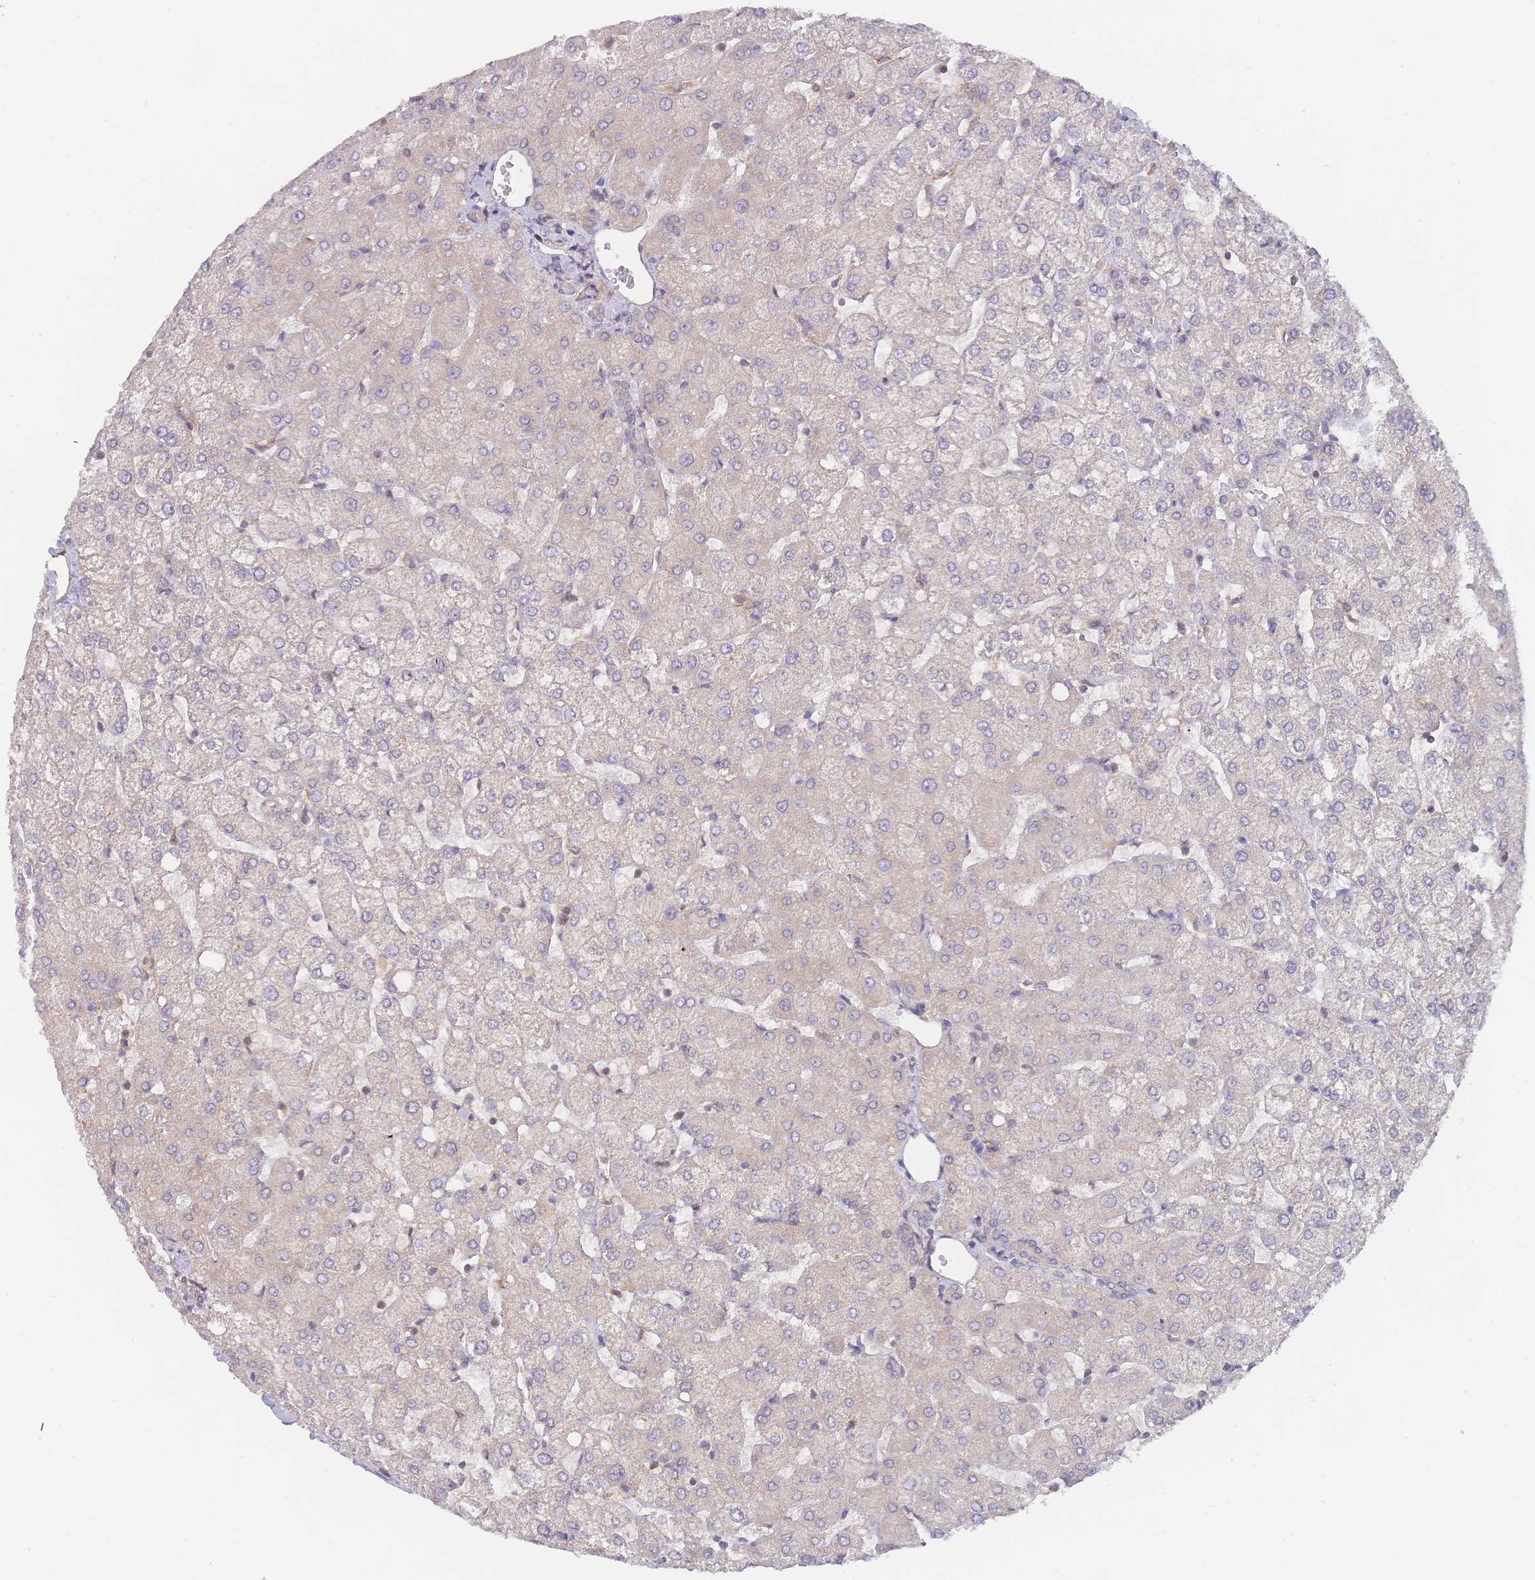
{"staining": {"intensity": "negative", "quantity": "none", "location": "none"}, "tissue": "liver", "cell_type": "Cholangiocytes", "image_type": "normal", "snomed": [{"axis": "morphology", "description": "Normal tissue, NOS"}, {"axis": "topography", "description": "Liver"}], "caption": "The micrograph displays no staining of cholangiocytes in benign liver. (DAB (3,3'-diaminobenzidine) immunohistochemistry (IHC), high magnification).", "gene": "MRPS18B", "patient": {"sex": "female", "age": 54}}